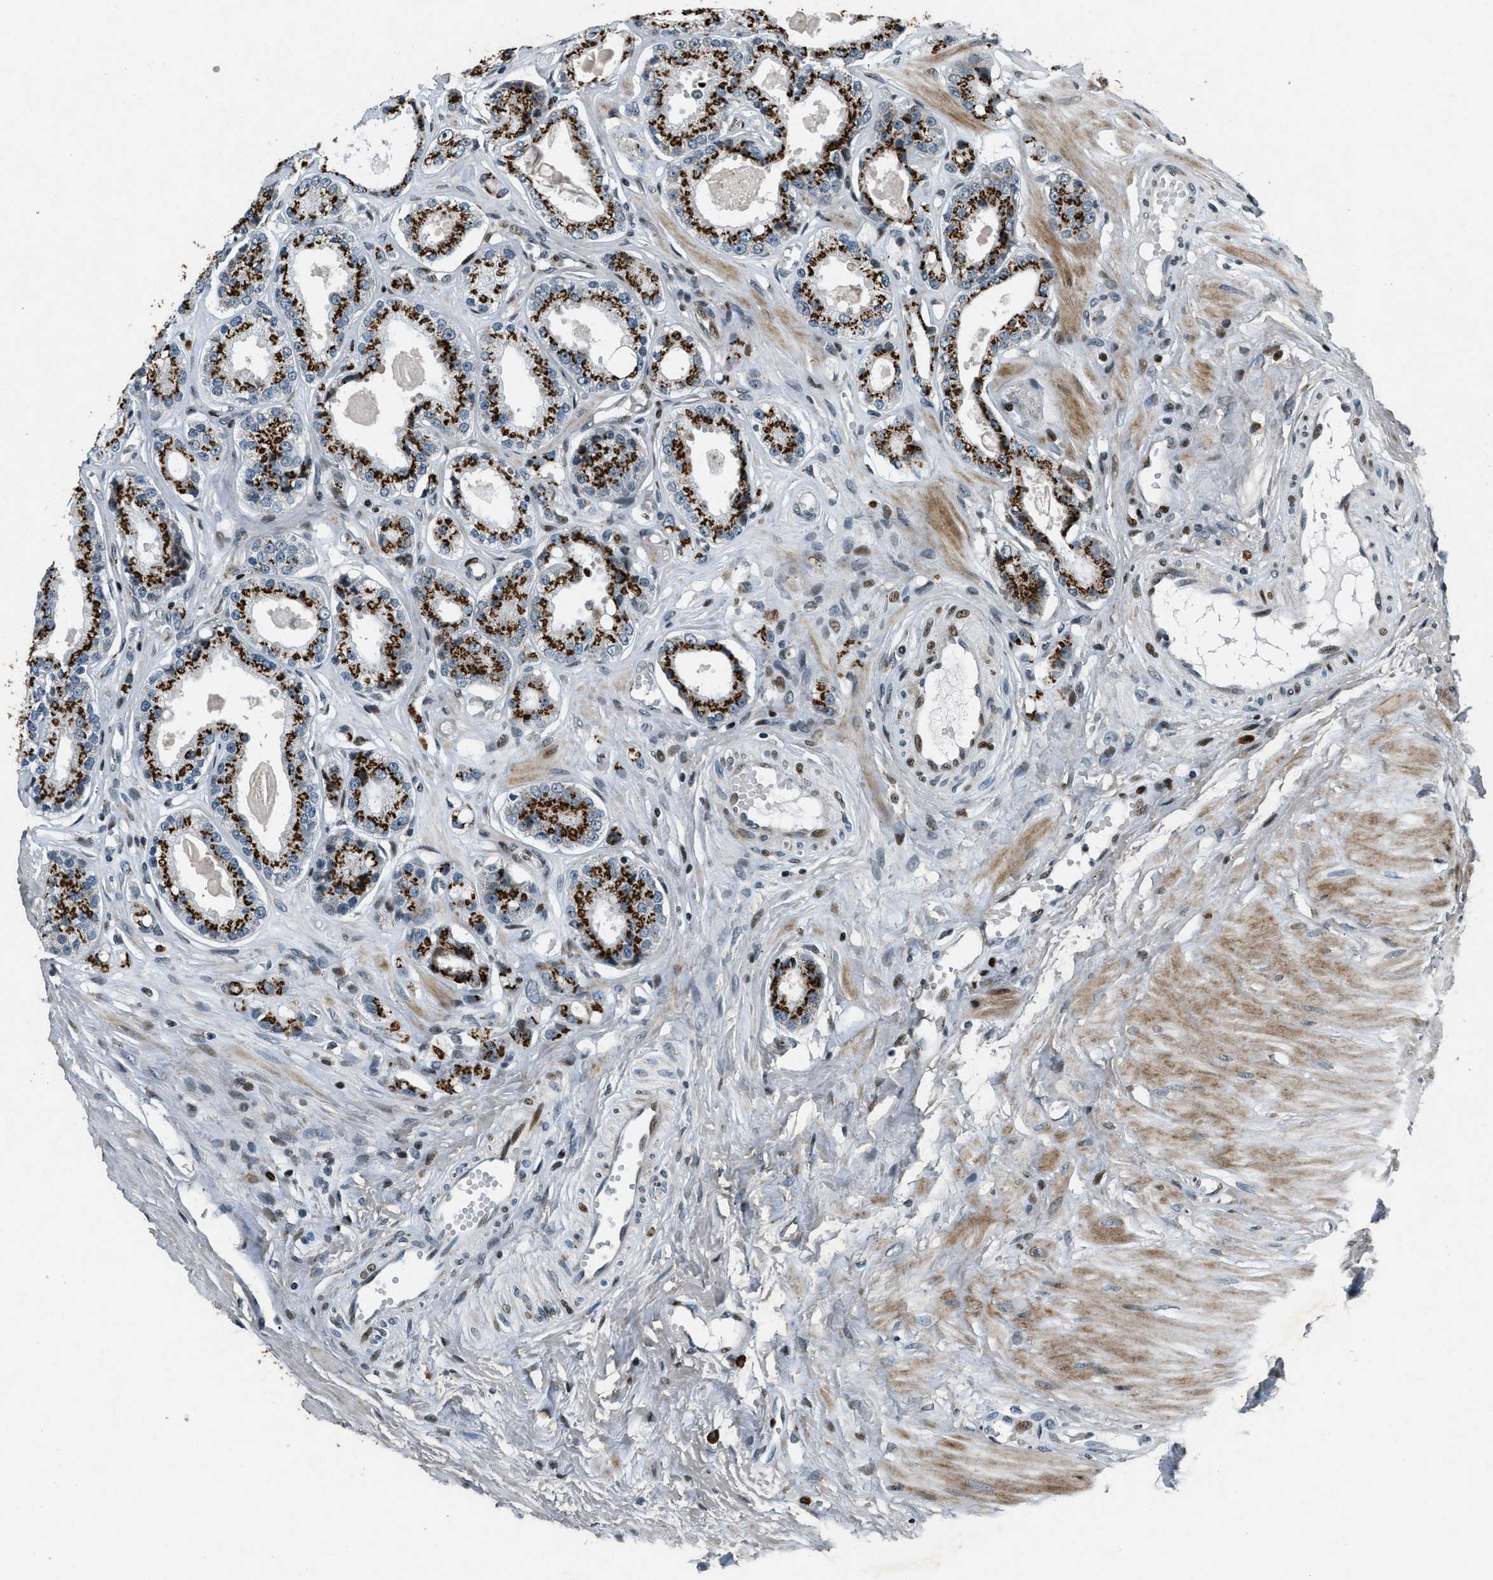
{"staining": {"intensity": "strong", "quantity": ">75%", "location": "cytoplasmic/membranous"}, "tissue": "prostate cancer", "cell_type": "Tumor cells", "image_type": "cancer", "snomed": [{"axis": "morphology", "description": "Adenocarcinoma, Low grade"}, {"axis": "topography", "description": "Prostate"}], "caption": "Brown immunohistochemical staining in adenocarcinoma (low-grade) (prostate) displays strong cytoplasmic/membranous expression in about >75% of tumor cells. The protein is shown in brown color, while the nuclei are stained blue.", "gene": "GPC6", "patient": {"sex": "male", "age": 57}}